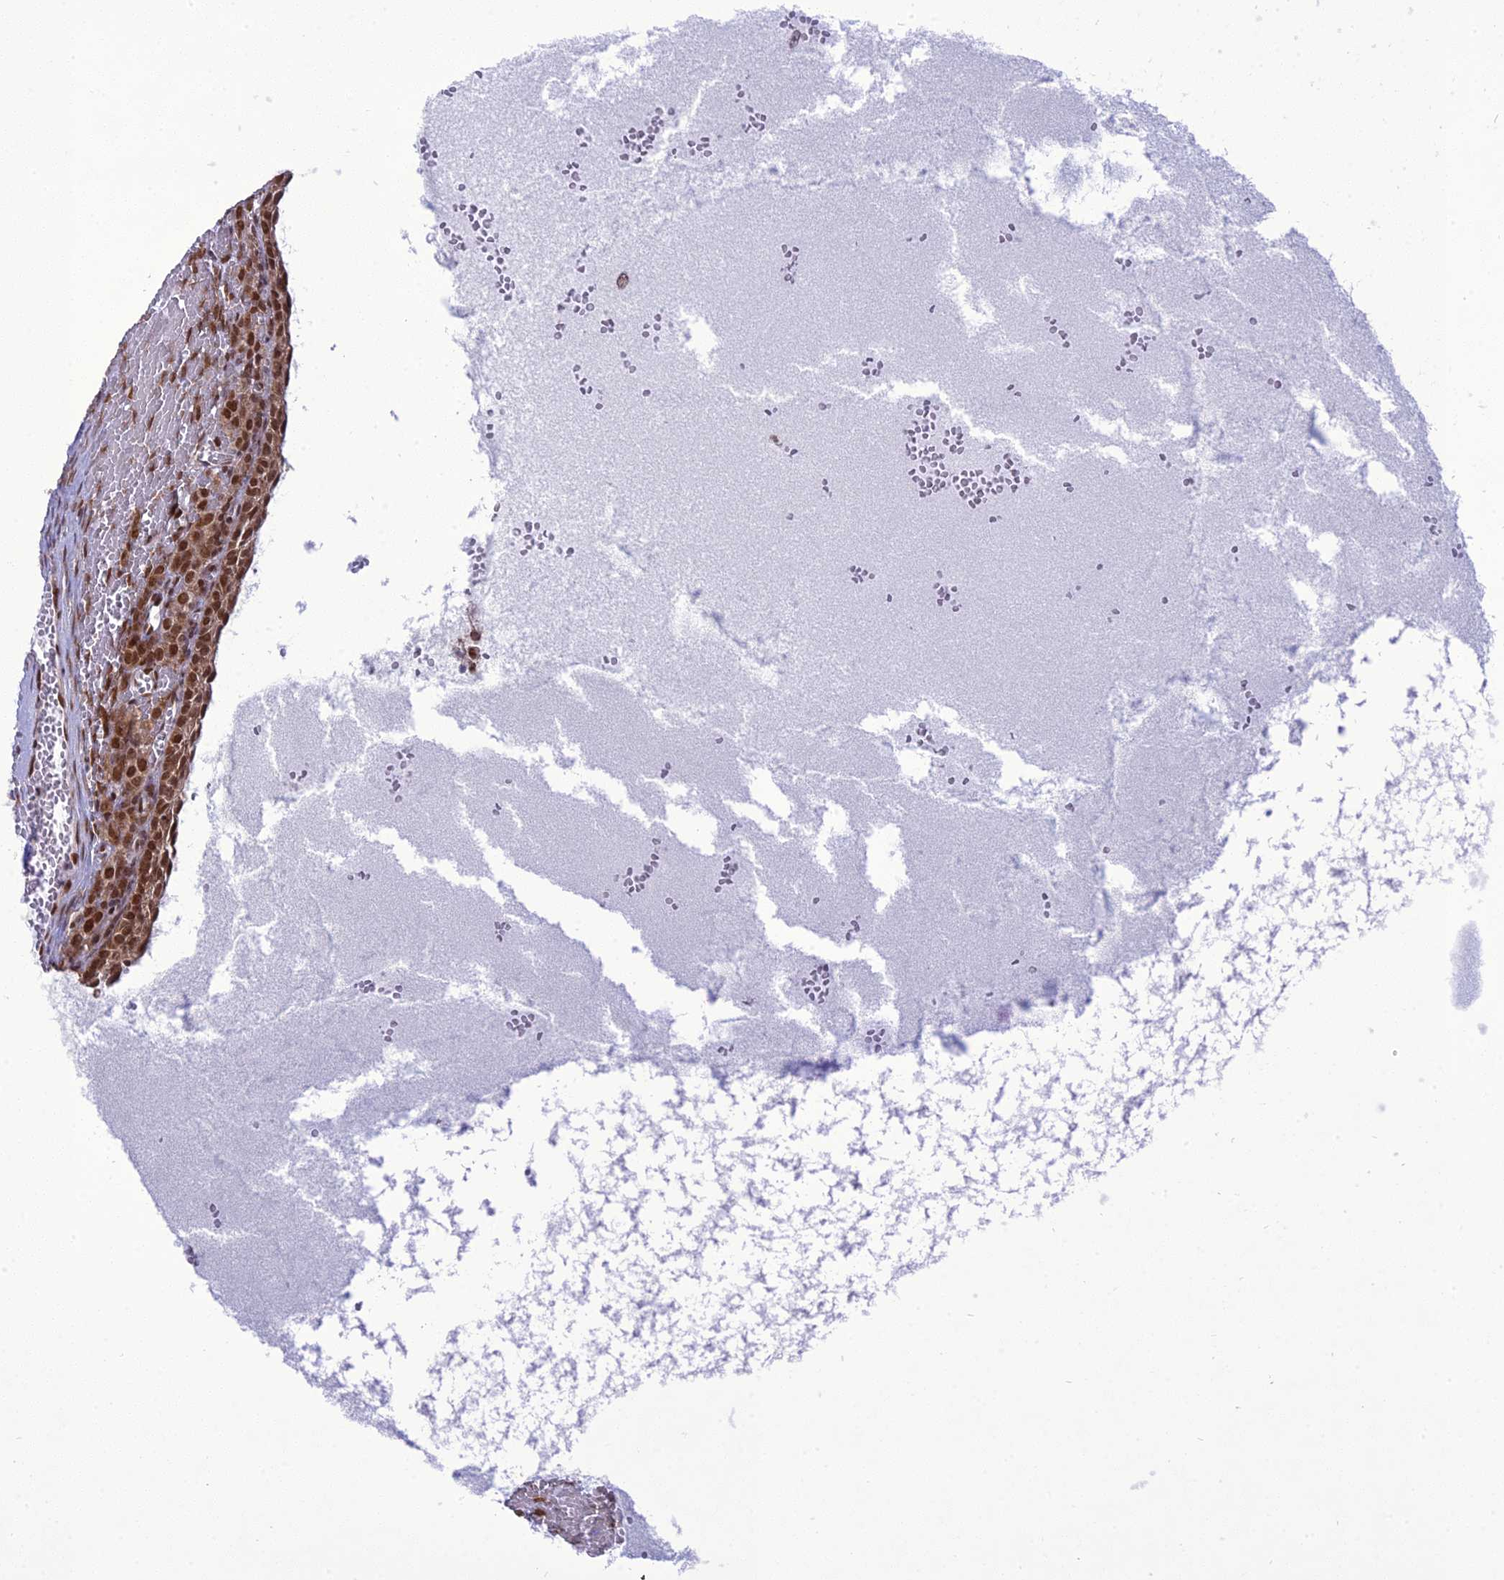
{"staining": {"intensity": "moderate", "quantity": "25%-75%", "location": "nuclear"}, "tissue": "ovary", "cell_type": "Ovarian stroma cells", "image_type": "normal", "snomed": [{"axis": "morphology", "description": "Adenocarcinoma, NOS"}, {"axis": "topography", "description": "Endometrium"}], "caption": "High-magnification brightfield microscopy of benign ovary stained with DAB (brown) and counterstained with hematoxylin (blue). ovarian stroma cells exhibit moderate nuclear positivity is seen in approximately25%-75% of cells.", "gene": "DDX1", "patient": {"sex": "female", "age": 32}}